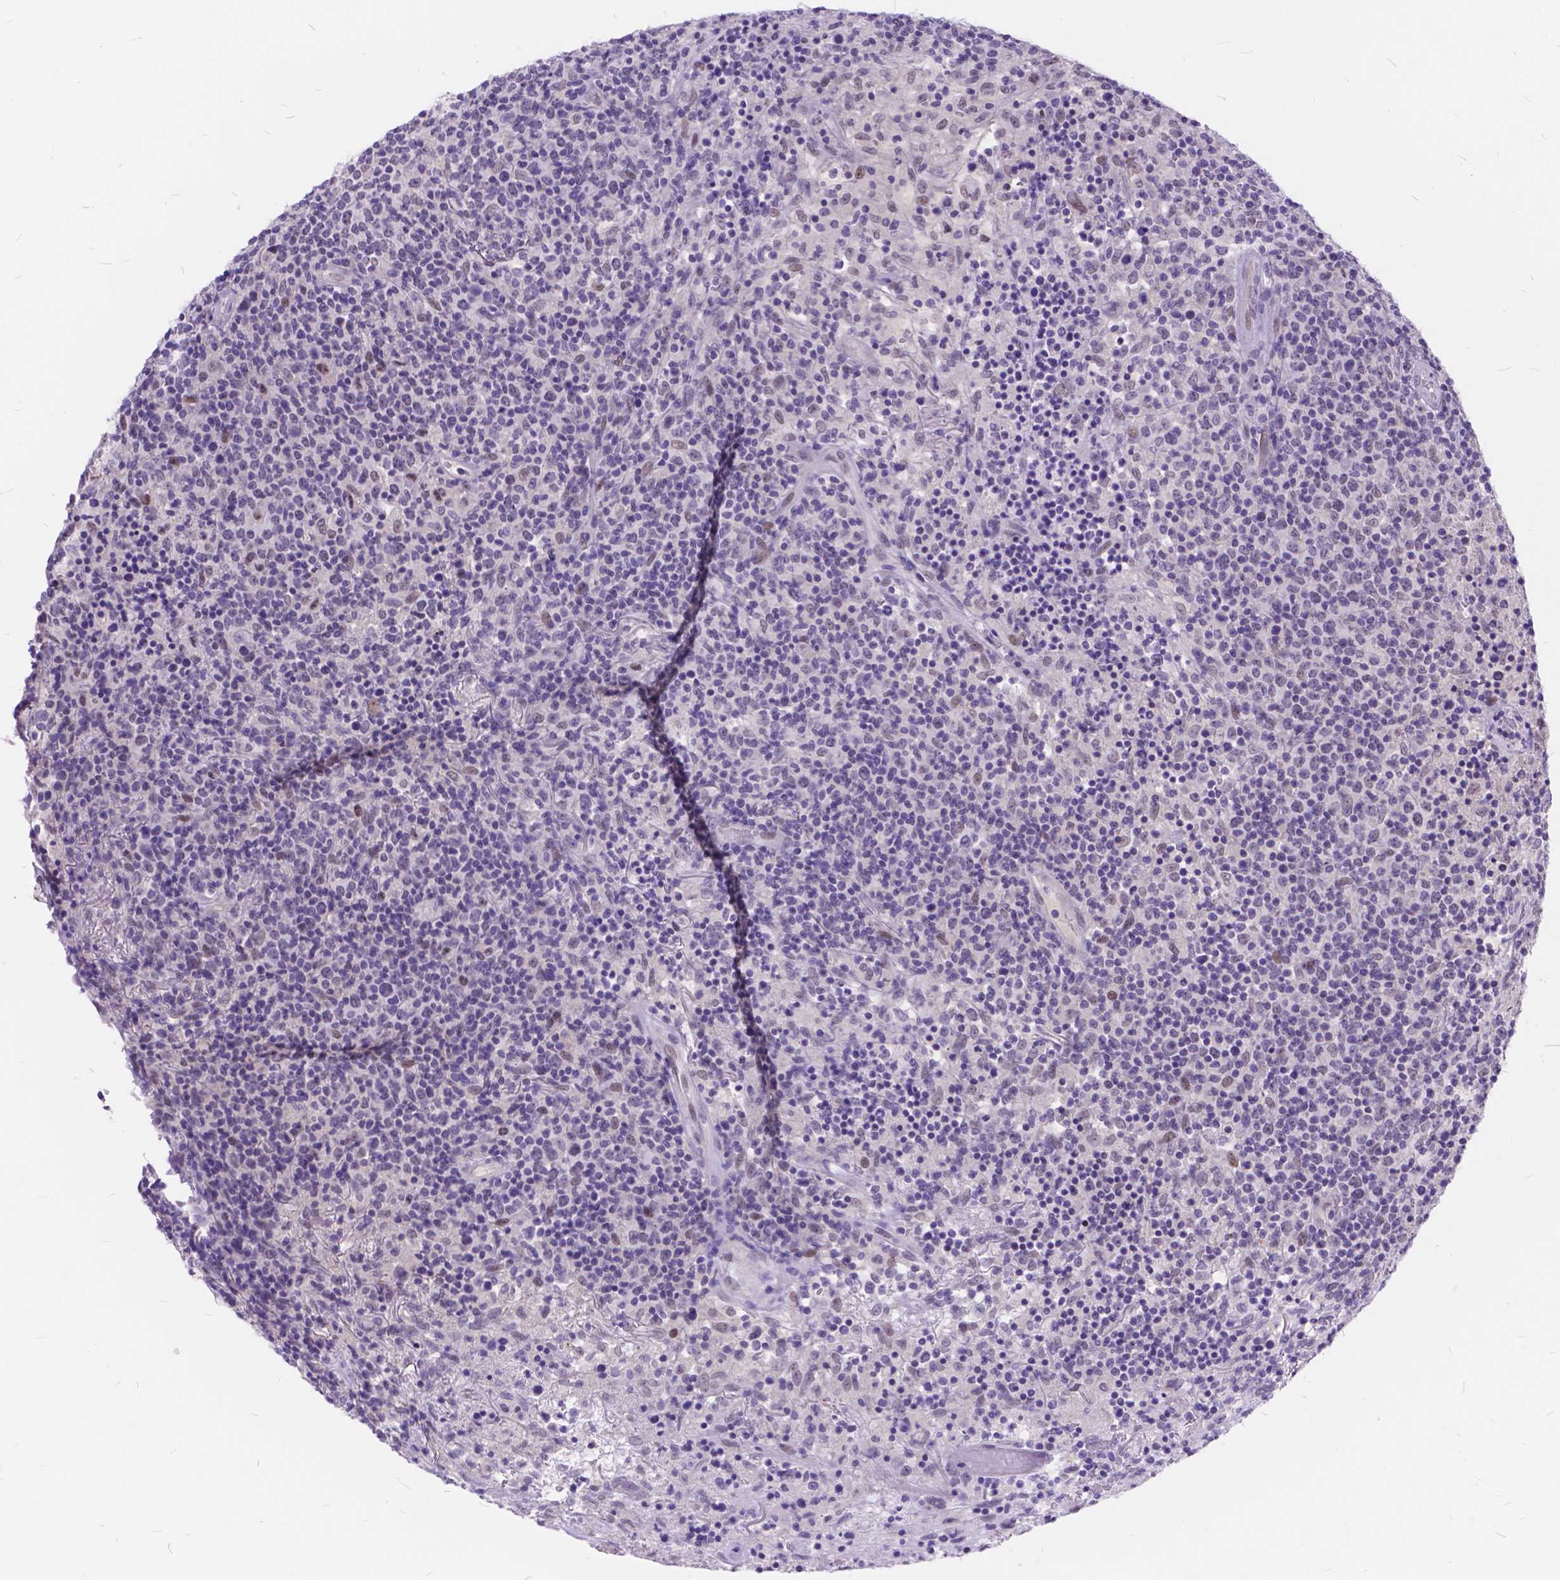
{"staining": {"intensity": "negative", "quantity": "none", "location": "none"}, "tissue": "lymphoma", "cell_type": "Tumor cells", "image_type": "cancer", "snomed": [{"axis": "morphology", "description": "Malignant lymphoma, non-Hodgkin's type, High grade"}, {"axis": "topography", "description": "Lung"}], "caption": "High power microscopy image of an immunohistochemistry (IHC) micrograph of high-grade malignant lymphoma, non-Hodgkin's type, revealing no significant expression in tumor cells. (DAB (3,3'-diaminobenzidine) immunohistochemistry with hematoxylin counter stain).", "gene": "MAN2C1", "patient": {"sex": "male", "age": 79}}